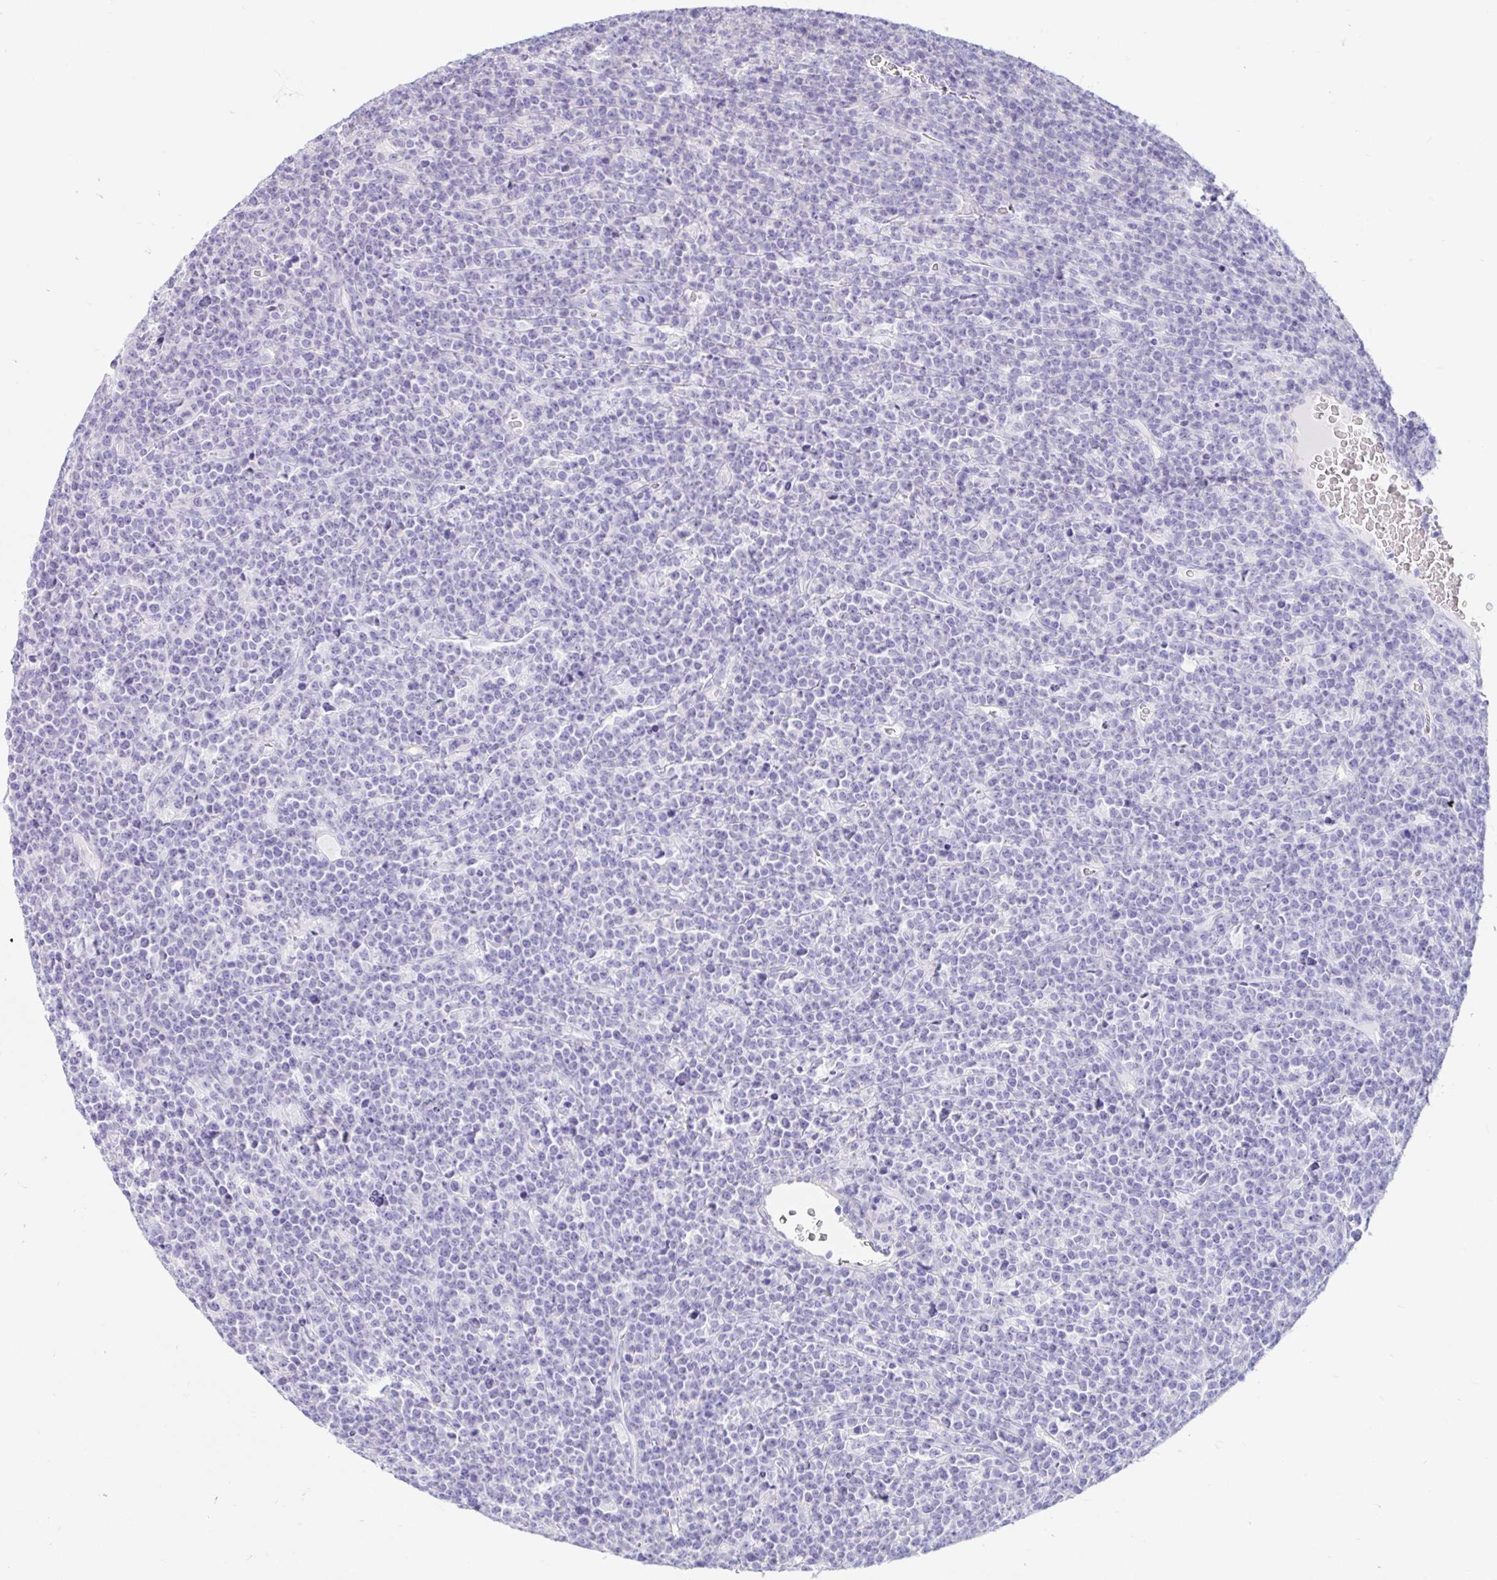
{"staining": {"intensity": "negative", "quantity": "none", "location": "none"}, "tissue": "lymphoma", "cell_type": "Tumor cells", "image_type": "cancer", "snomed": [{"axis": "morphology", "description": "Malignant lymphoma, non-Hodgkin's type, High grade"}, {"axis": "topography", "description": "Ovary"}], "caption": "The image displays no significant positivity in tumor cells of lymphoma.", "gene": "PPP1R1B", "patient": {"sex": "female", "age": 56}}